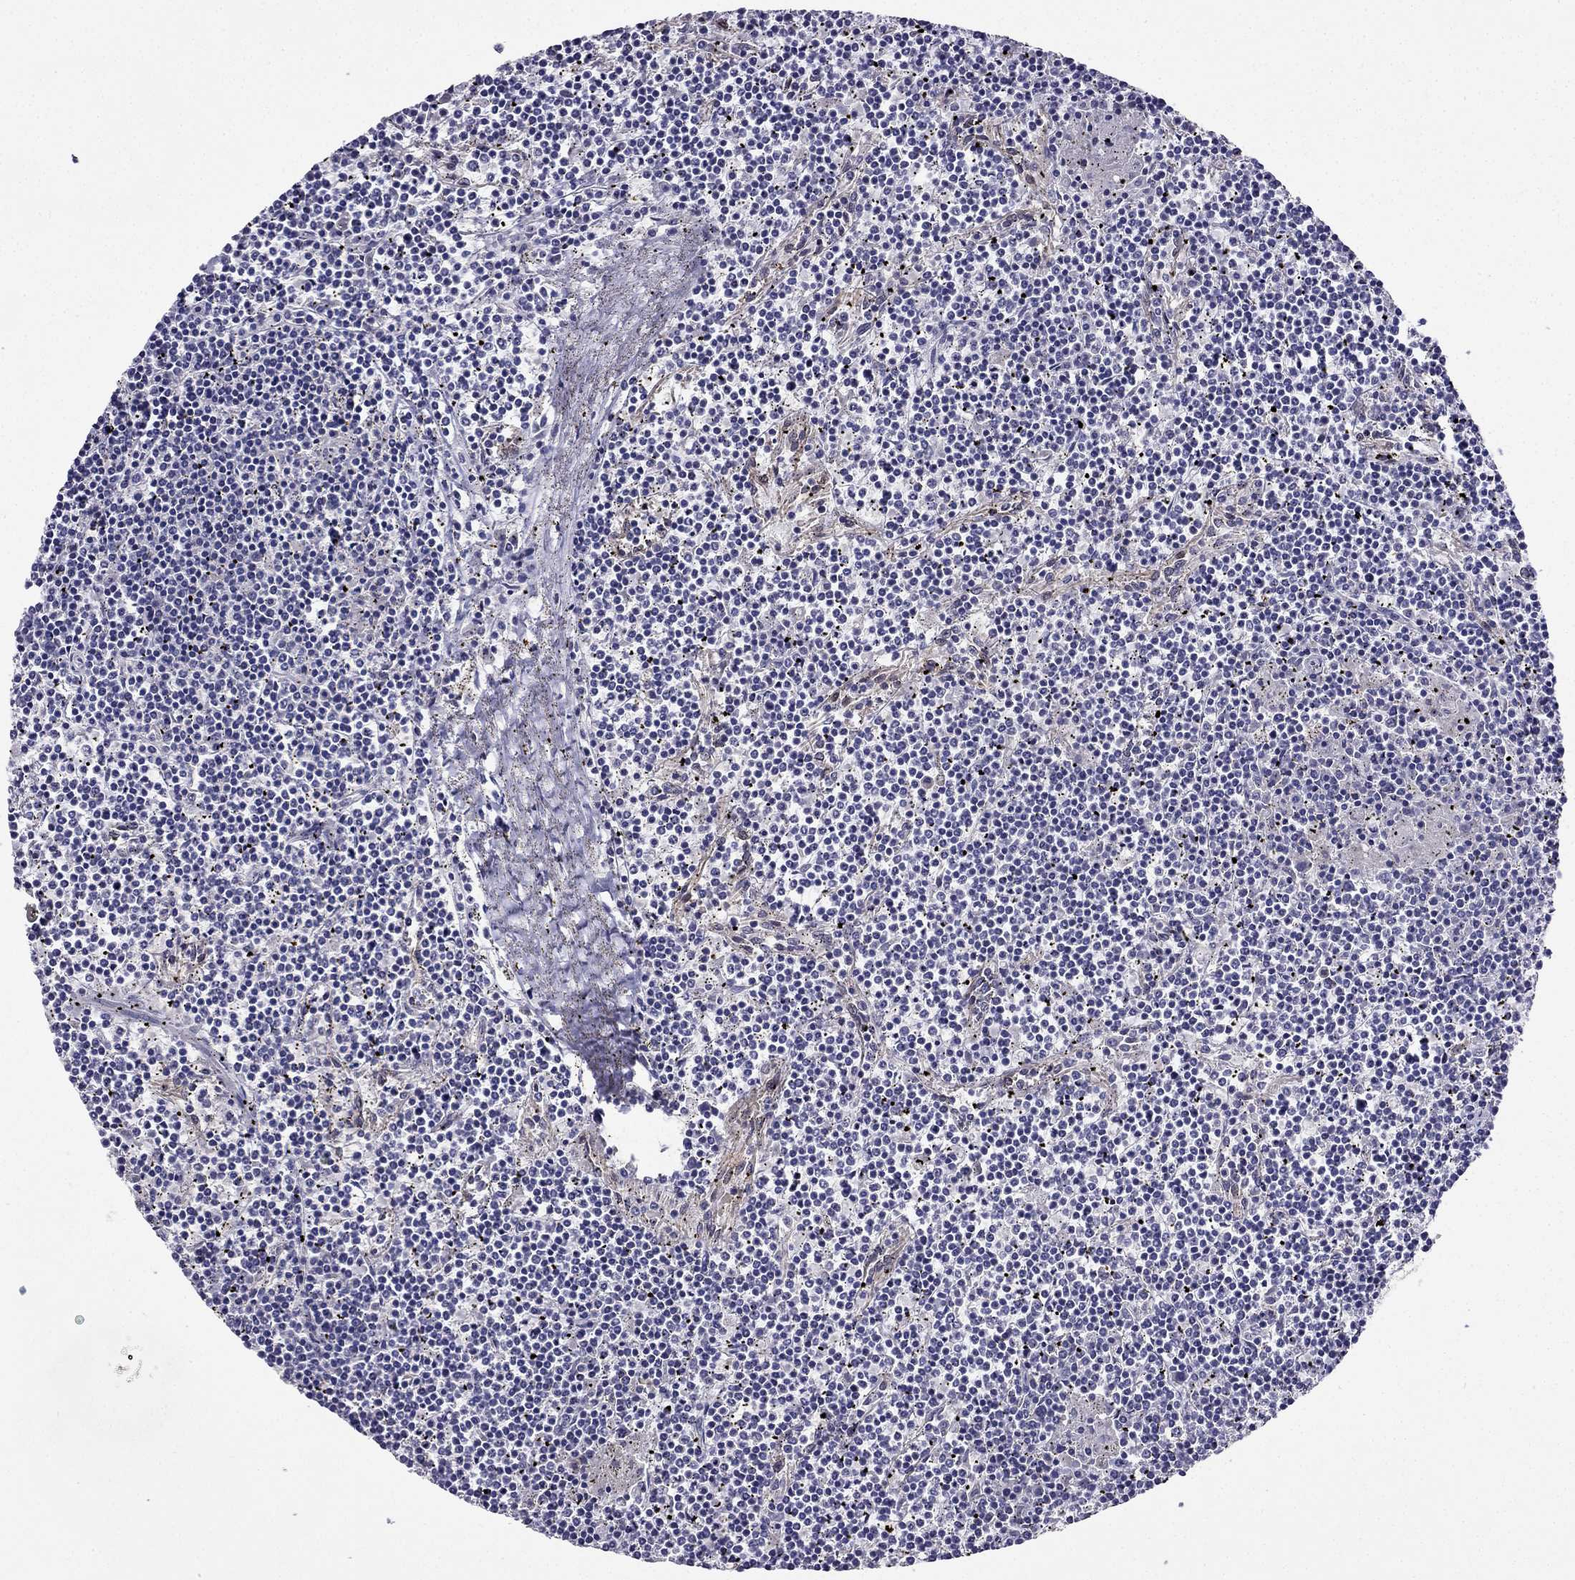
{"staining": {"intensity": "negative", "quantity": "none", "location": "none"}, "tissue": "lymphoma", "cell_type": "Tumor cells", "image_type": "cancer", "snomed": [{"axis": "morphology", "description": "Malignant lymphoma, non-Hodgkin's type, Low grade"}, {"axis": "topography", "description": "Spleen"}], "caption": "Immunohistochemical staining of human low-grade malignant lymphoma, non-Hodgkin's type exhibits no significant expression in tumor cells.", "gene": "AS3MT", "patient": {"sex": "female", "age": 19}}